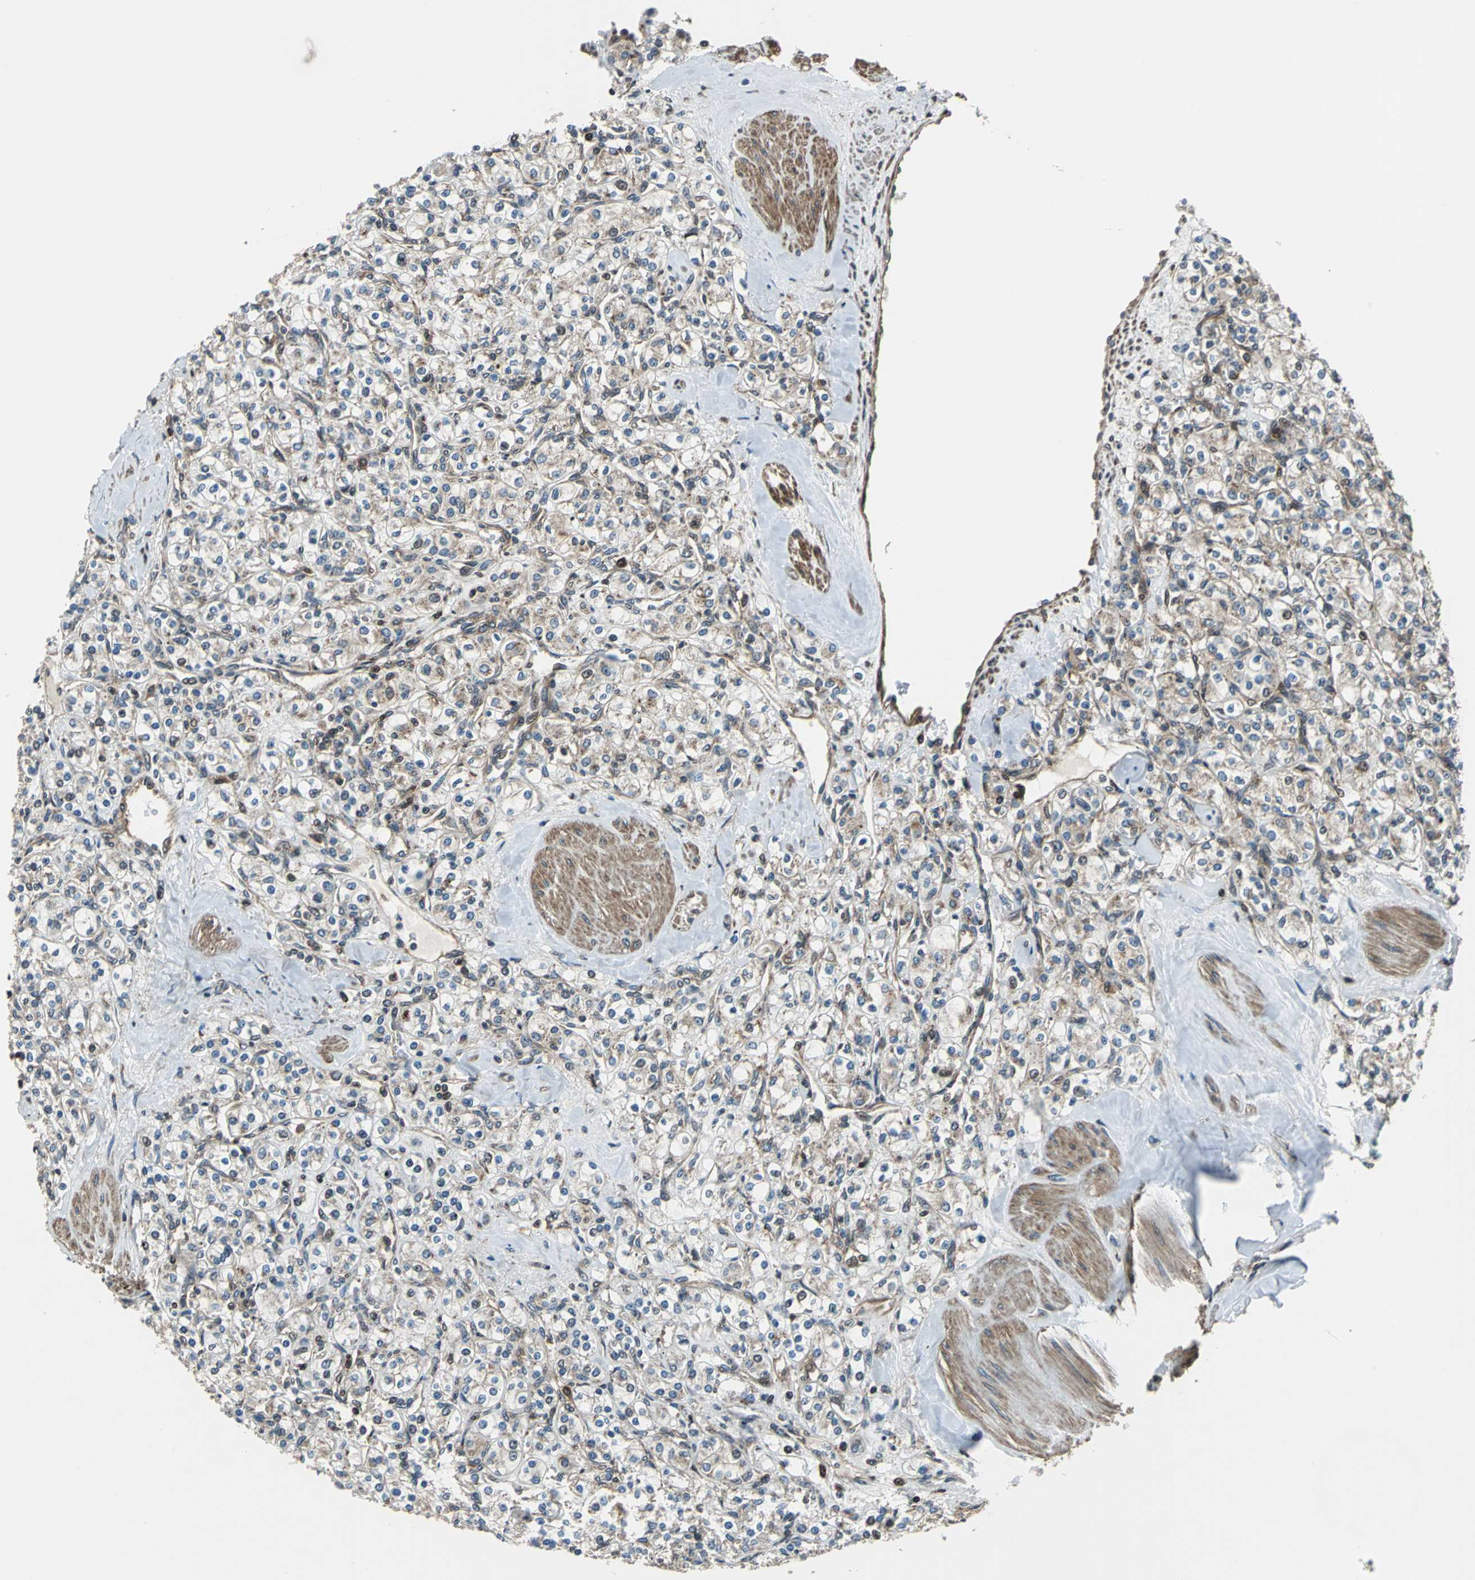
{"staining": {"intensity": "moderate", "quantity": "<25%", "location": "cytoplasmic/membranous,nuclear"}, "tissue": "renal cancer", "cell_type": "Tumor cells", "image_type": "cancer", "snomed": [{"axis": "morphology", "description": "Adenocarcinoma, NOS"}, {"axis": "topography", "description": "Kidney"}], "caption": "Human renal cancer (adenocarcinoma) stained for a protein (brown) demonstrates moderate cytoplasmic/membranous and nuclear positive expression in about <25% of tumor cells.", "gene": "AATF", "patient": {"sex": "male", "age": 77}}